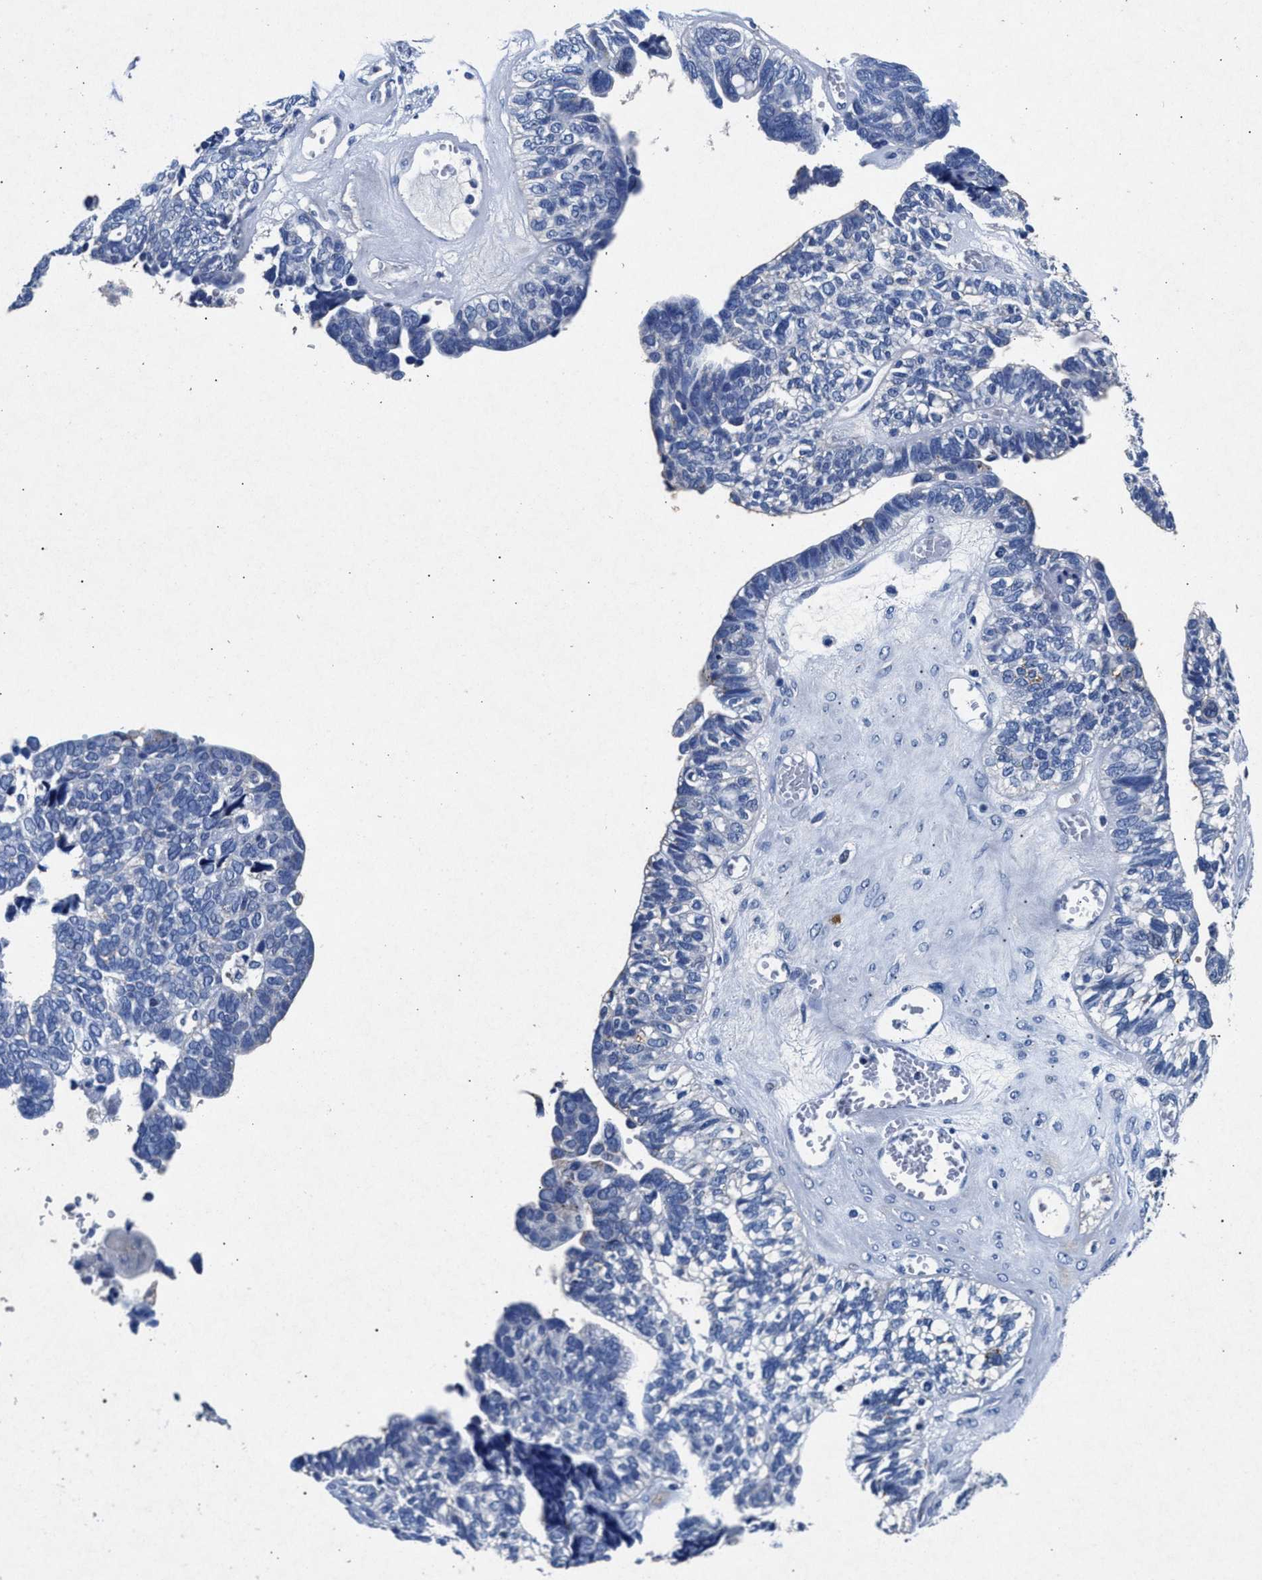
{"staining": {"intensity": "negative", "quantity": "none", "location": "none"}, "tissue": "ovarian cancer", "cell_type": "Tumor cells", "image_type": "cancer", "snomed": [{"axis": "morphology", "description": "Cystadenocarcinoma, serous, NOS"}, {"axis": "topography", "description": "Ovary"}], "caption": "Immunohistochemistry of ovarian cancer shows no expression in tumor cells.", "gene": "MAP6", "patient": {"sex": "female", "age": 79}}